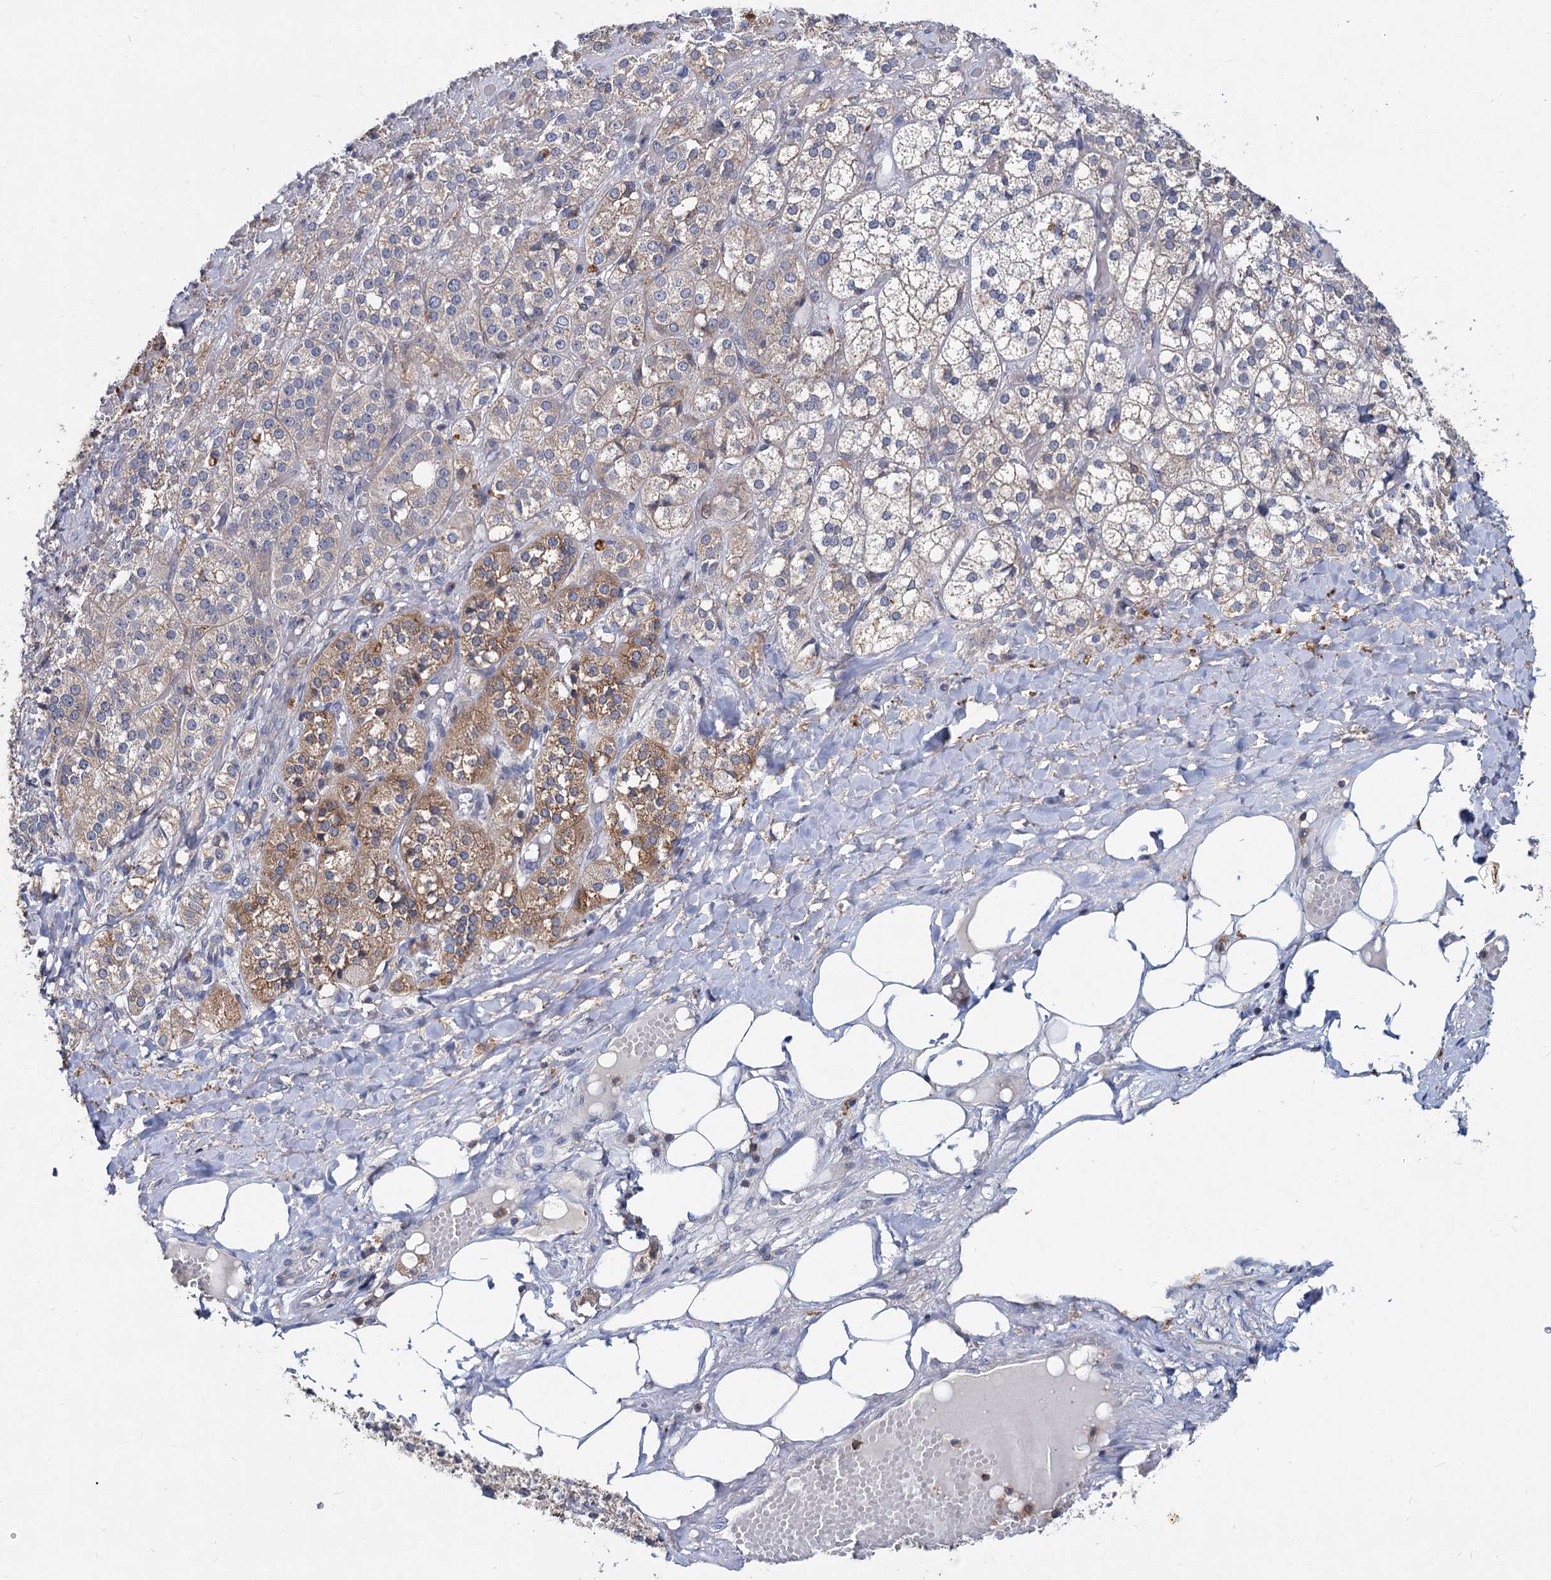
{"staining": {"intensity": "strong", "quantity": "25%-75%", "location": "cytoplasmic/membranous"}, "tissue": "adrenal gland", "cell_type": "Glandular cells", "image_type": "normal", "snomed": [{"axis": "morphology", "description": "Normal tissue, NOS"}, {"axis": "topography", "description": "Adrenal gland"}], "caption": "The photomicrograph displays immunohistochemical staining of benign adrenal gland. There is strong cytoplasmic/membranous expression is appreciated in about 25%-75% of glandular cells. (Stains: DAB in brown, nuclei in blue, Microscopy: brightfield microscopy at high magnification).", "gene": "LRCH4", "patient": {"sex": "female", "age": 61}}